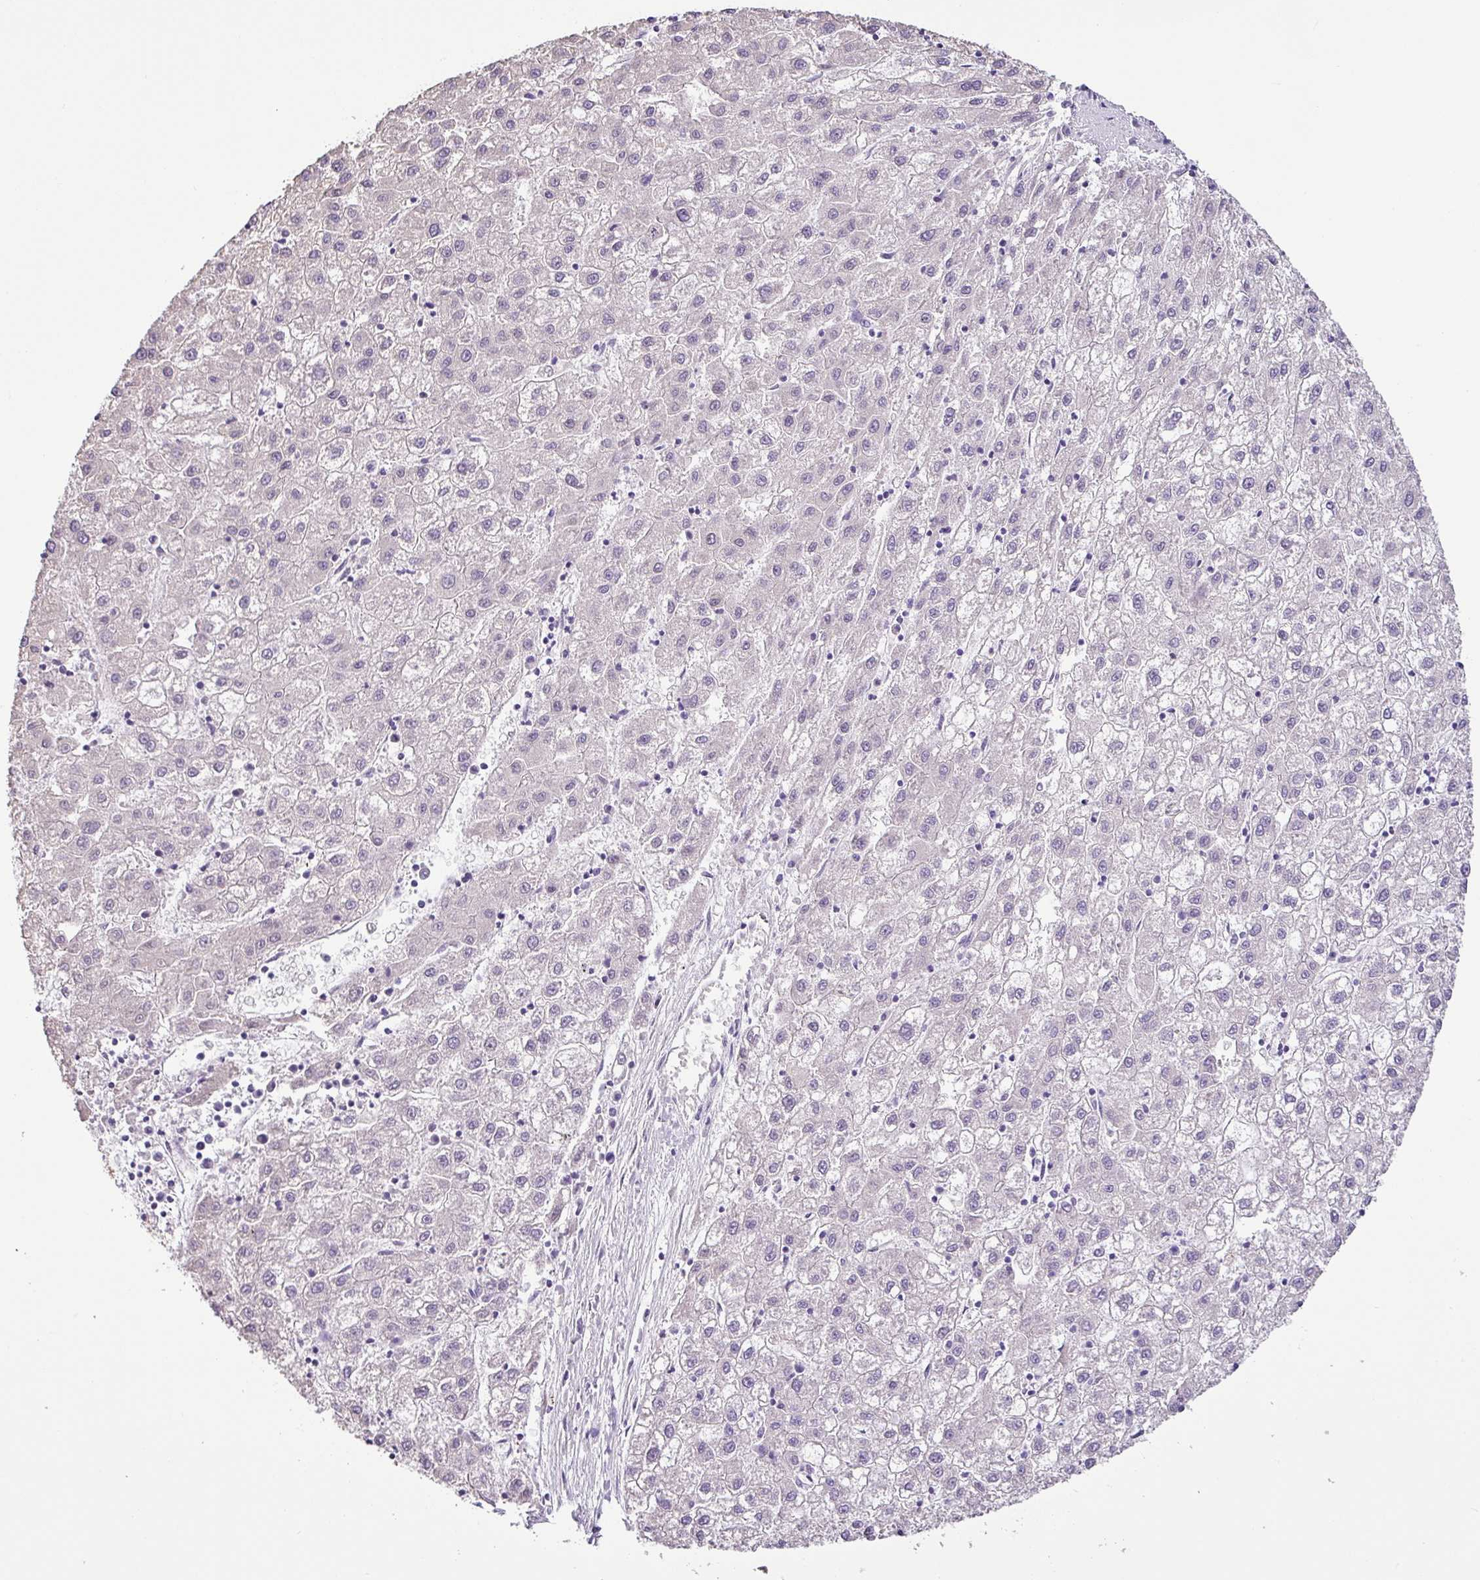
{"staining": {"intensity": "negative", "quantity": "none", "location": "none"}, "tissue": "liver cancer", "cell_type": "Tumor cells", "image_type": "cancer", "snomed": [{"axis": "morphology", "description": "Carcinoma, Hepatocellular, NOS"}, {"axis": "topography", "description": "Liver"}], "caption": "DAB (3,3'-diaminobenzidine) immunohistochemical staining of hepatocellular carcinoma (liver) displays no significant positivity in tumor cells.", "gene": "HMCN2", "patient": {"sex": "male", "age": 72}}